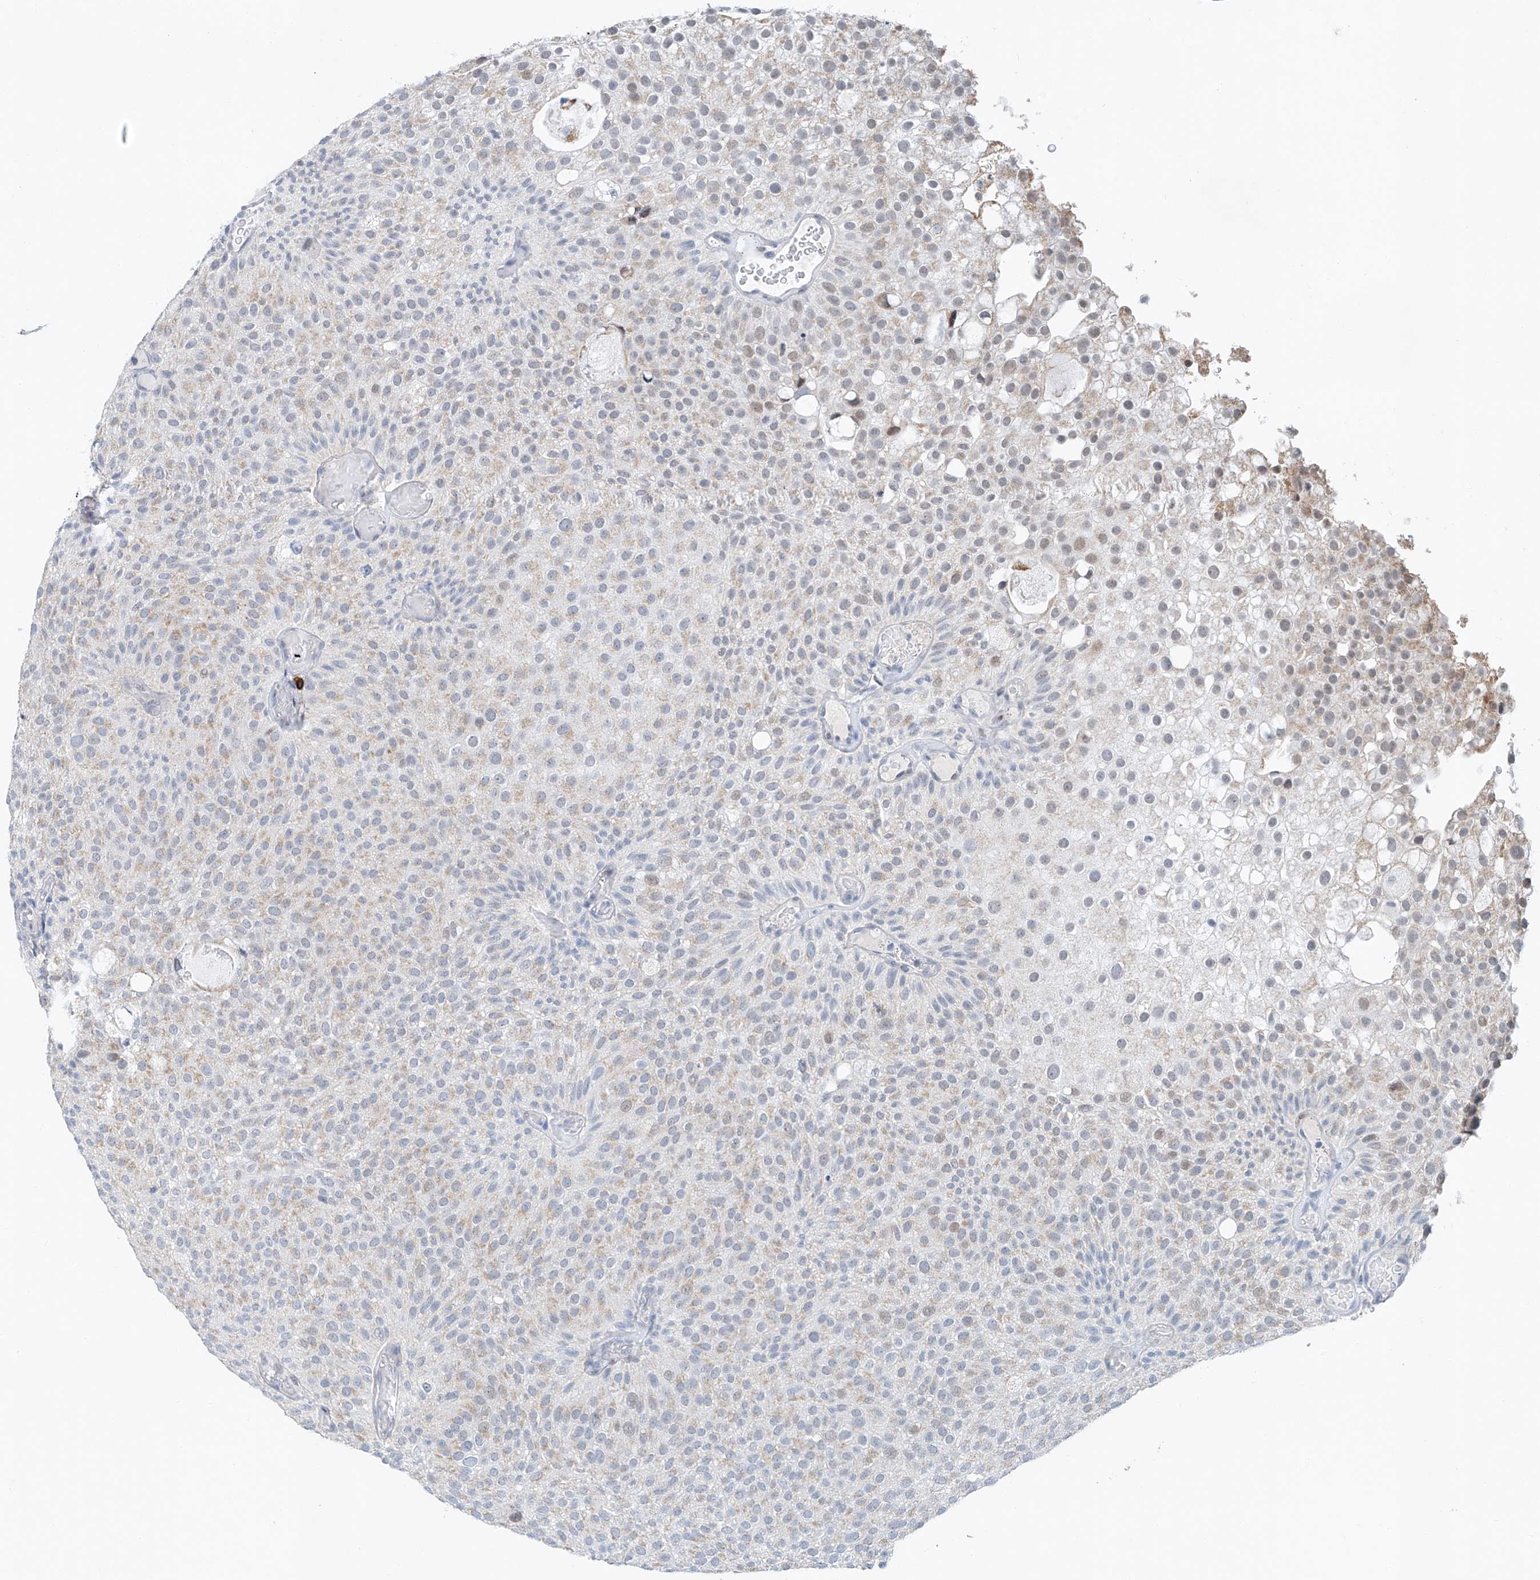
{"staining": {"intensity": "weak", "quantity": "<25%", "location": "cytoplasmic/membranous,nuclear"}, "tissue": "urothelial cancer", "cell_type": "Tumor cells", "image_type": "cancer", "snomed": [{"axis": "morphology", "description": "Urothelial carcinoma, Low grade"}, {"axis": "topography", "description": "Urinary bladder"}], "caption": "A photomicrograph of low-grade urothelial carcinoma stained for a protein exhibits no brown staining in tumor cells.", "gene": "KLF15", "patient": {"sex": "male", "age": 78}}